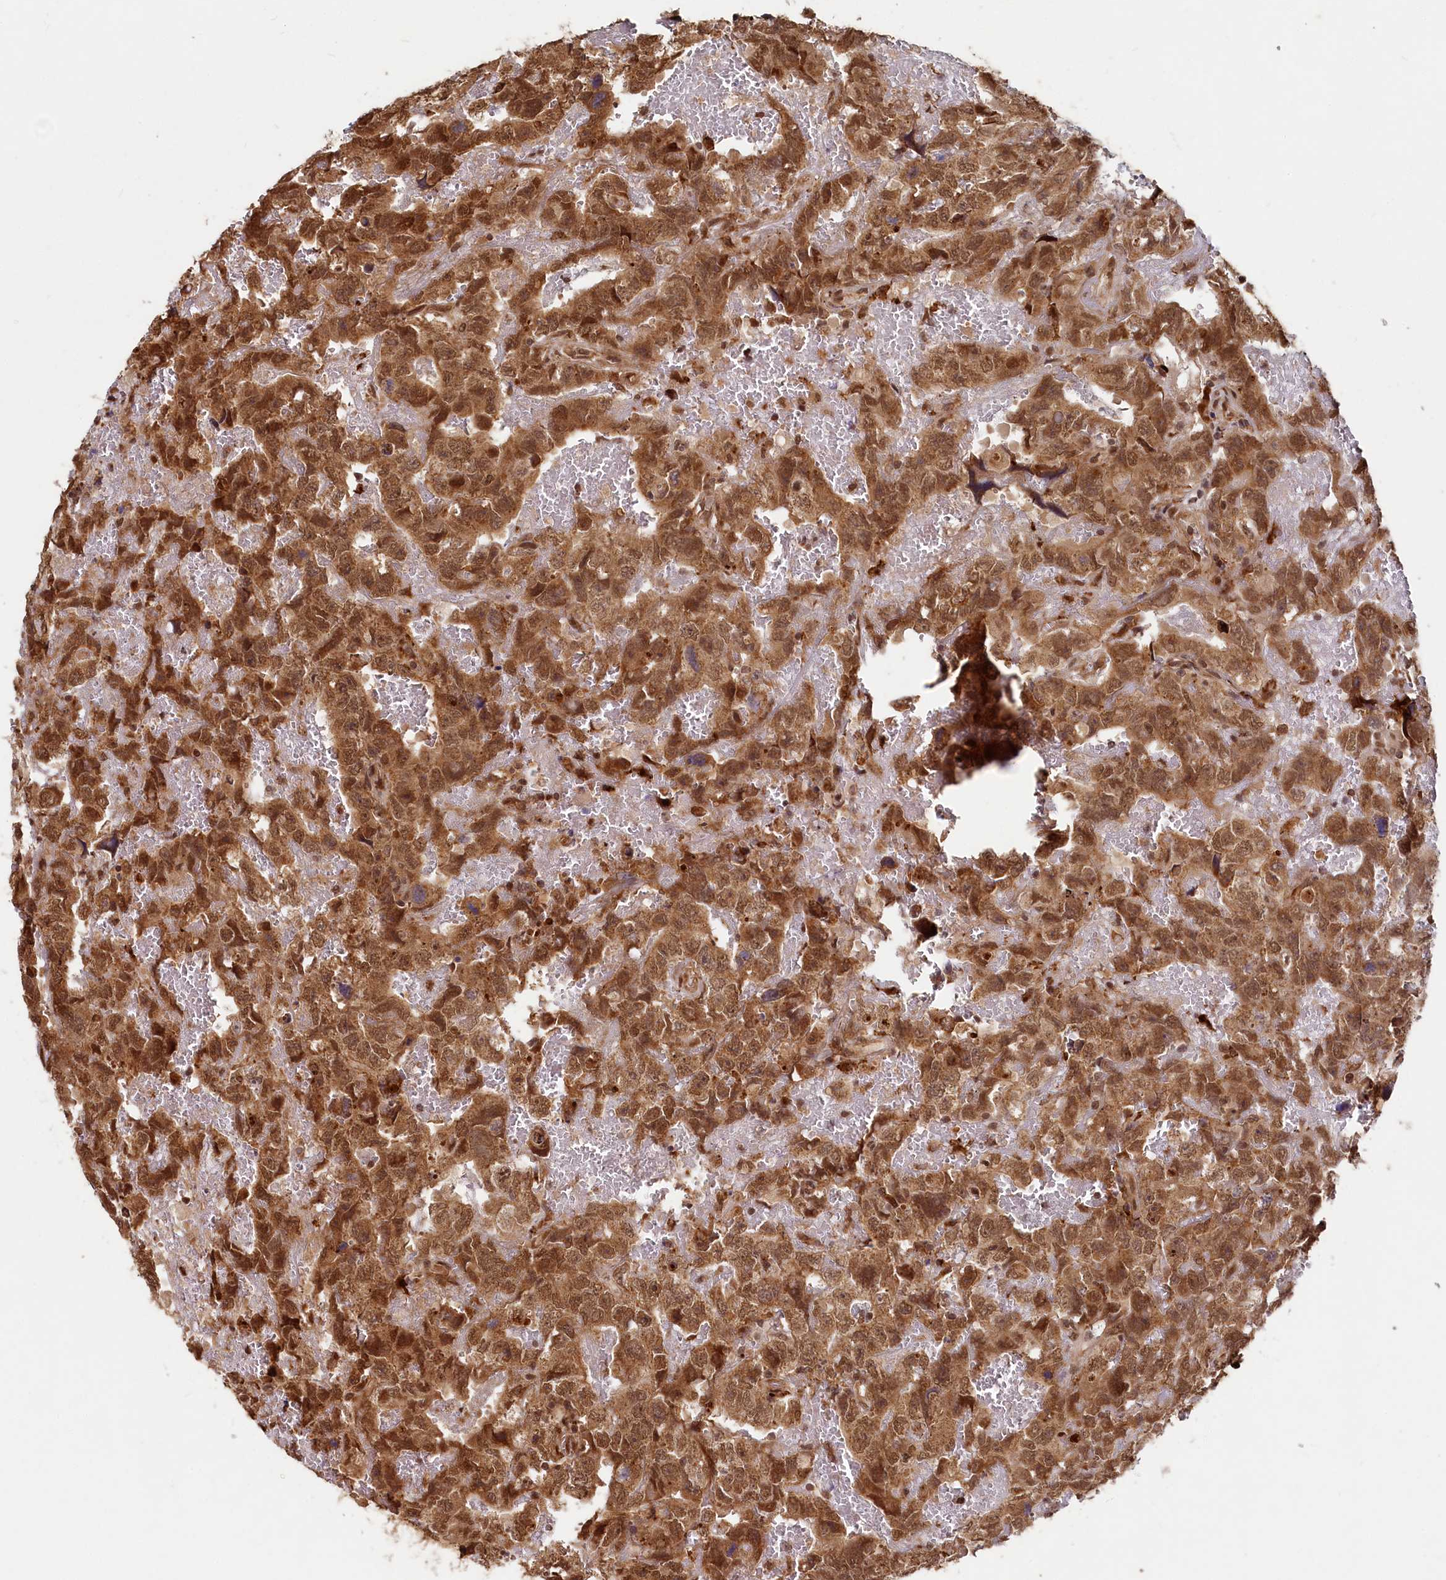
{"staining": {"intensity": "strong", "quantity": ">75%", "location": "cytoplasmic/membranous,nuclear"}, "tissue": "testis cancer", "cell_type": "Tumor cells", "image_type": "cancer", "snomed": [{"axis": "morphology", "description": "Carcinoma, Embryonal, NOS"}, {"axis": "topography", "description": "Testis"}], "caption": "A brown stain highlights strong cytoplasmic/membranous and nuclear positivity of a protein in testis embryonal carcinoma tumor cells. The staining was performed using DAB (3,3'-diaminobenzidine), with brown indicating positive protein expression. Nuclei are stained blue with hematoxylin.", "gene": "TRIM23", "patient": {"sex": "male", "age": 45}}